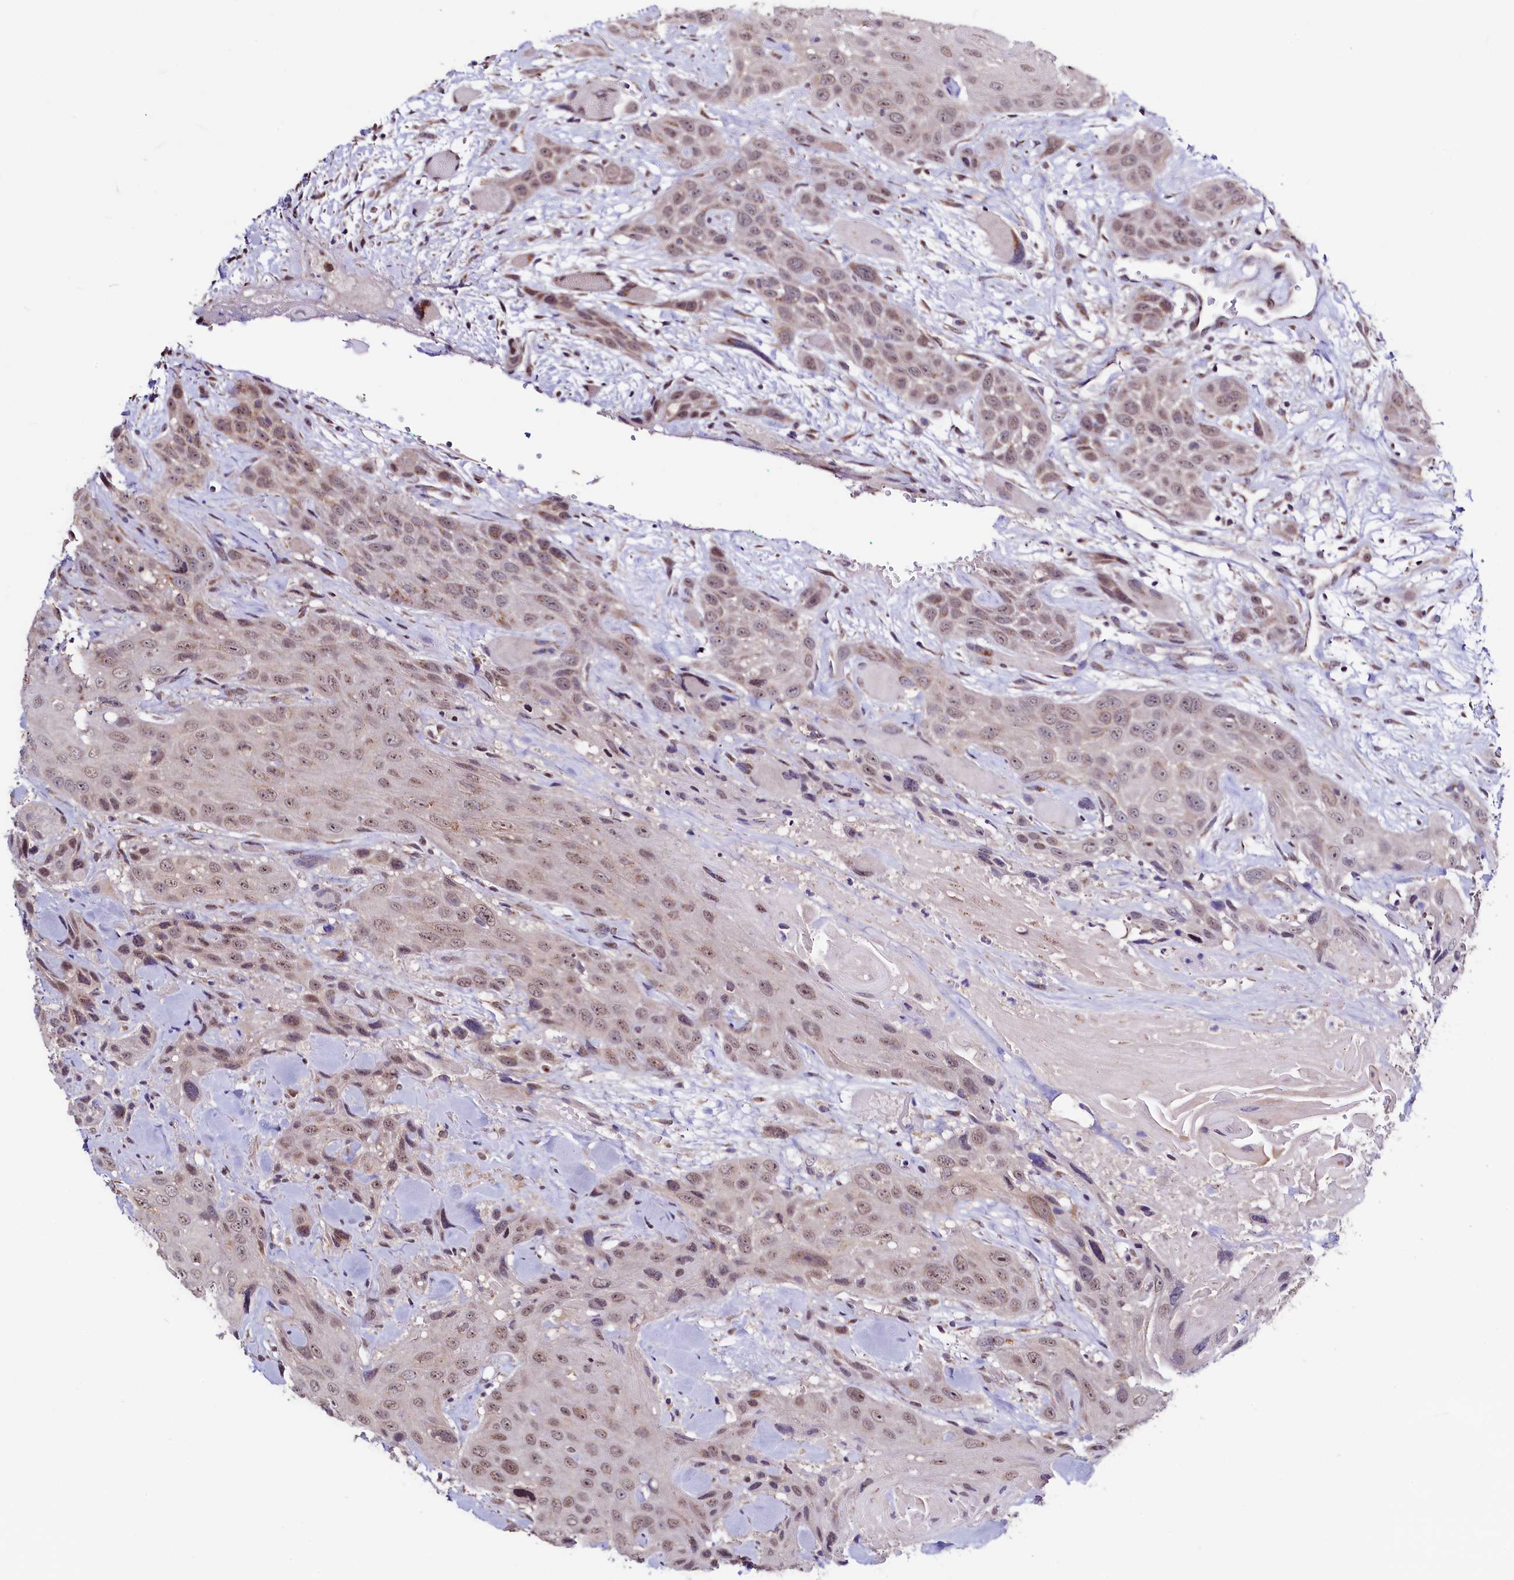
{"staining": {"intensity": "moderate", "quantity": ">75%", "location": "nuclear"}, "tissue": "head and neck cancer", "cell_type": "Tumor cells", "image_type": "cancer", "snomed": [{"axis": "morphology", "description": "Squamous cell carcinoma, NOS"}, {"axis": "topography", "description": "Head-Neck"}], "caption": "Immunohistochemical staining of head and neck squamous cell carcinoma shows moderate nuclear protein staining in about >75% of tumor cells. (IHC, brightfield microscopy, high magnification).", "gene": "SEC24C", "patient": {"sex": "male", "age": 81}}